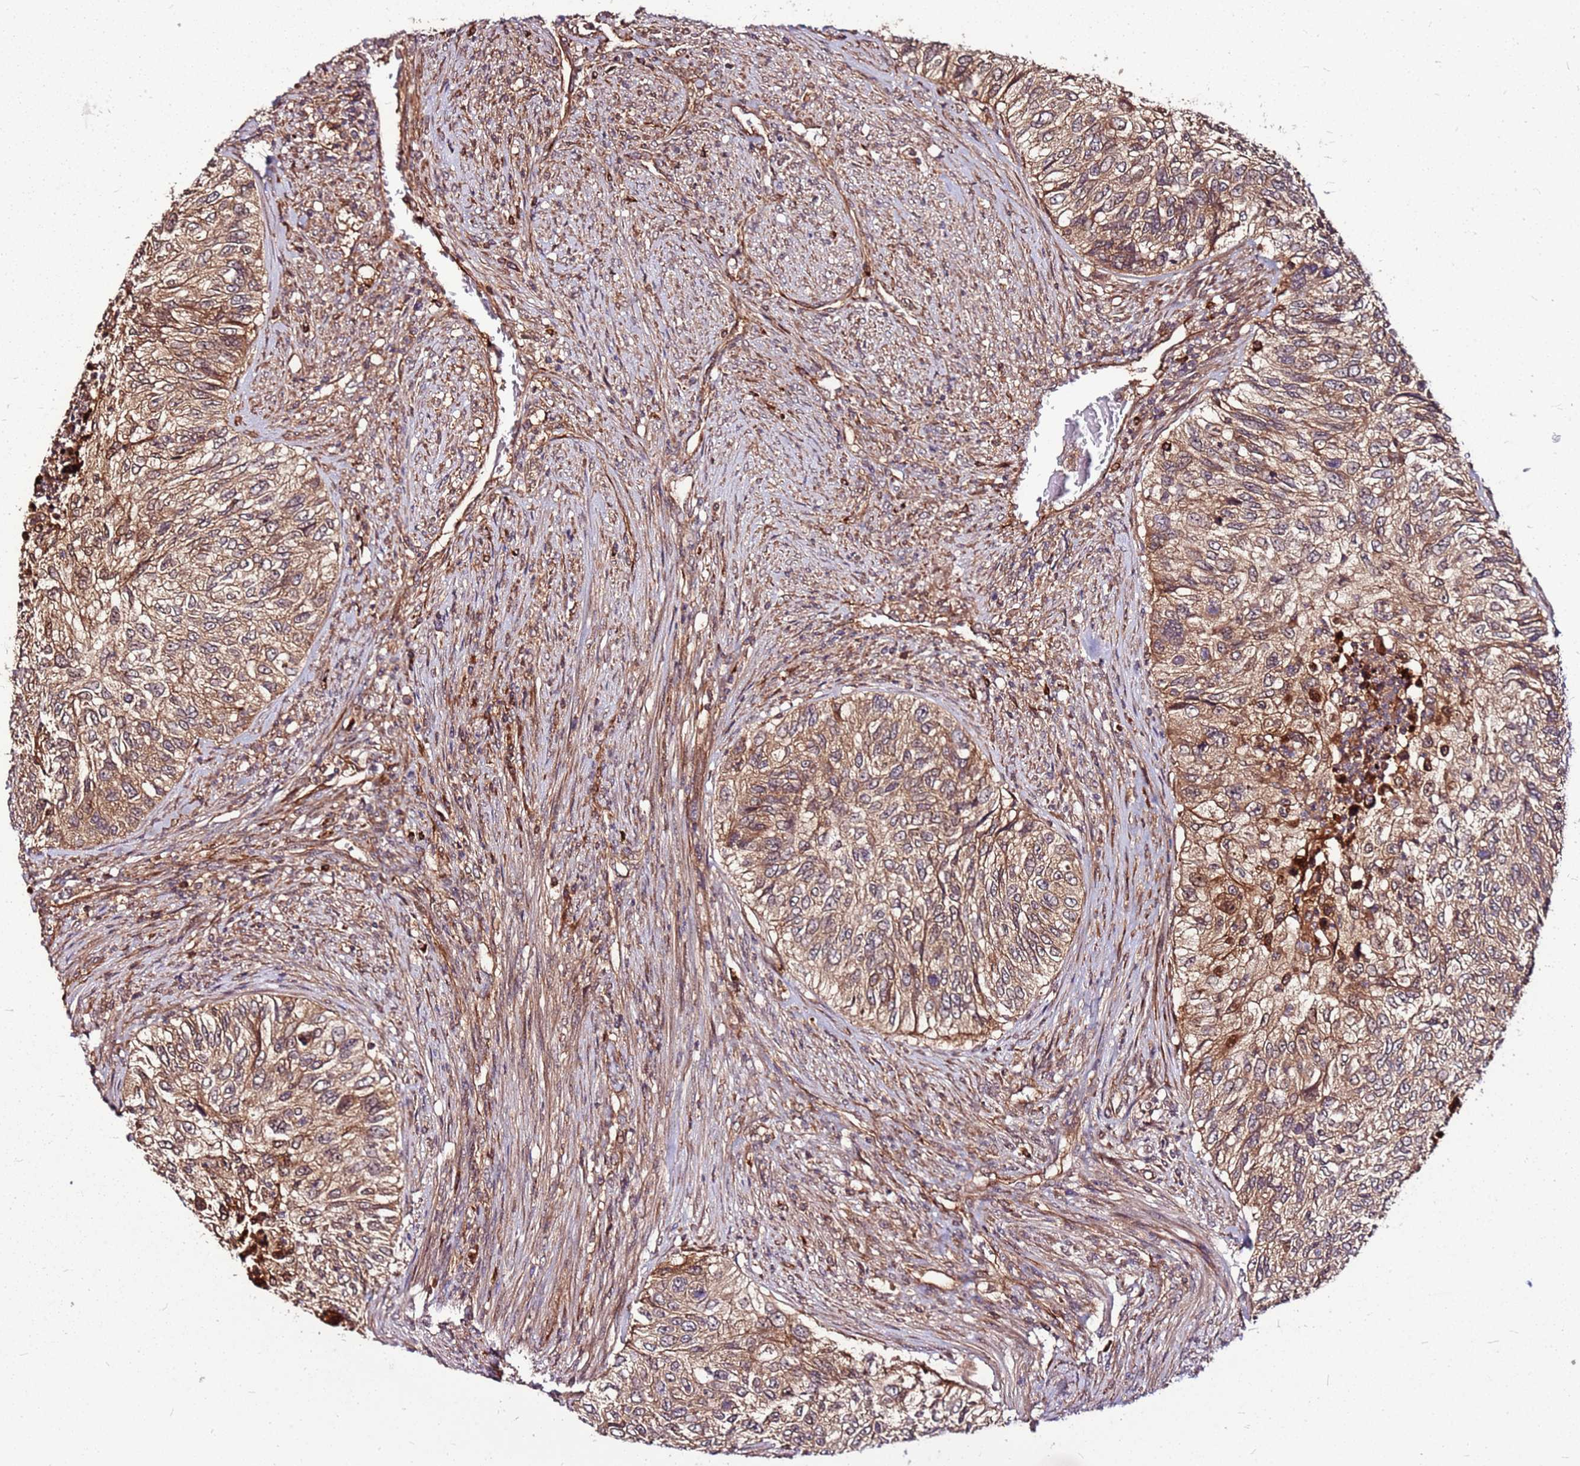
{"staining": {"intensity": "moderate", "quantity": ">75%", "location": "cytoplasmic/membranous"}, "tissue": "urothelial cancer", "cell_type": "Tumor cells", "image_type": "cancer", "snomed": [{"axis": "morphology", "description": "Urothelial carcinoma, High grade"}, {"axis": "topography", "description": "Urinary bladder"}], "caption": "Immunohistochemistry (IHC) image of neoplastic tissue: urothelial carcinoma (high-grade) stained using immunohistochemistry (IHC) demonstrates medium levels of moderate protein expression localized specifically in the cytoplasmic/membranous of tumor cells, appearing as a cytoplasmic/membranous brown color.", "gene": "LYPLAL1", "patient": {"sex": "female", "age": 60}}